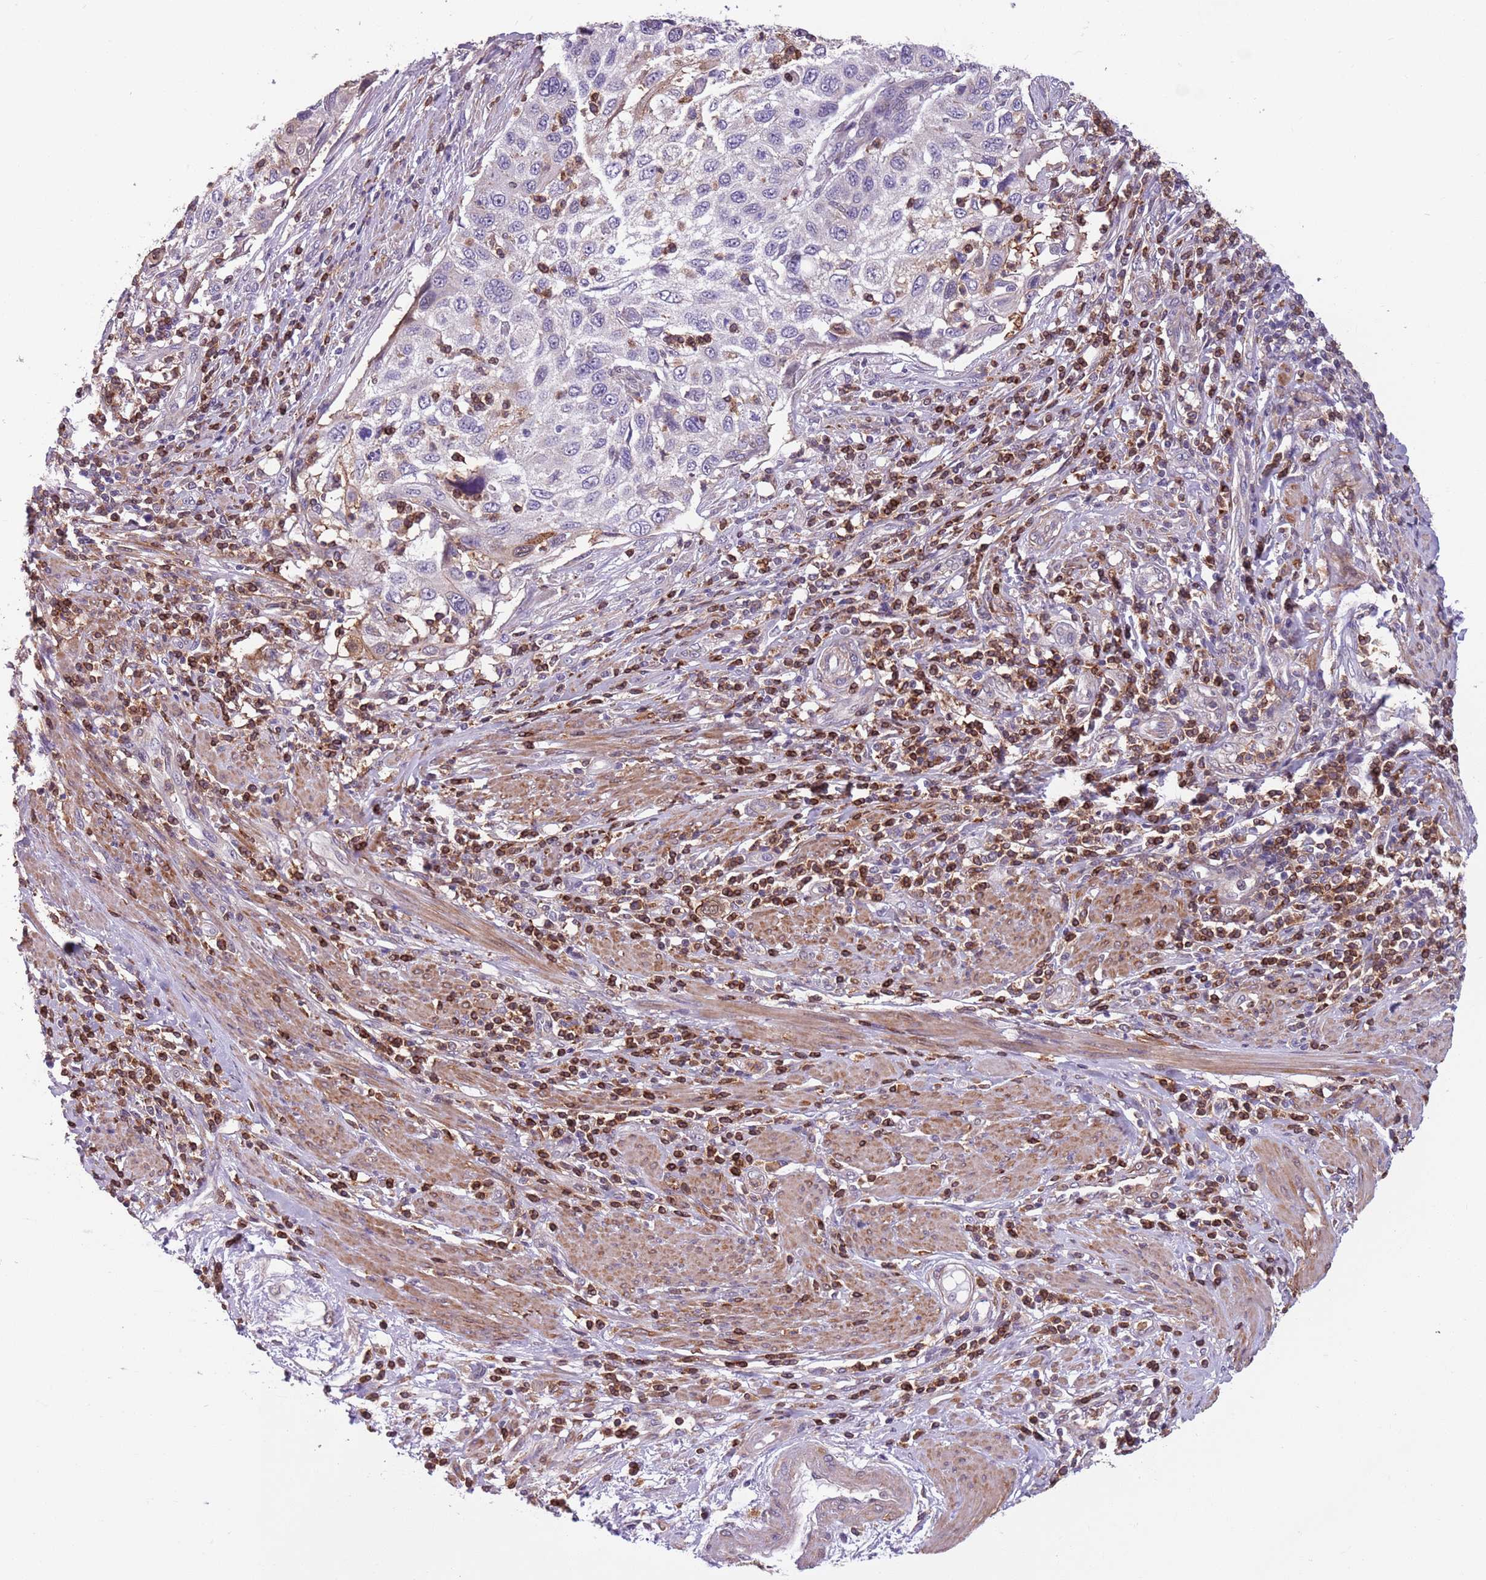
{"staining": {"intensity": "negative", "quantity": "none", "location": "none"}, "tissue": "cervical cancer", "cell_type": "Tumor cells", "image_type": "cancer", "snomed": [{"axis": "morphology", "description": "Squamous cell carcinoma, NOS"}, {"axis": "topography", "description": "Cervix"}], "caption": "Protein analysis of cervical squamous cell carcinoma exhibits no significant staining in tumor cells.", "gene": "JAML", "patient": {"sex": "female", "age": 70}}